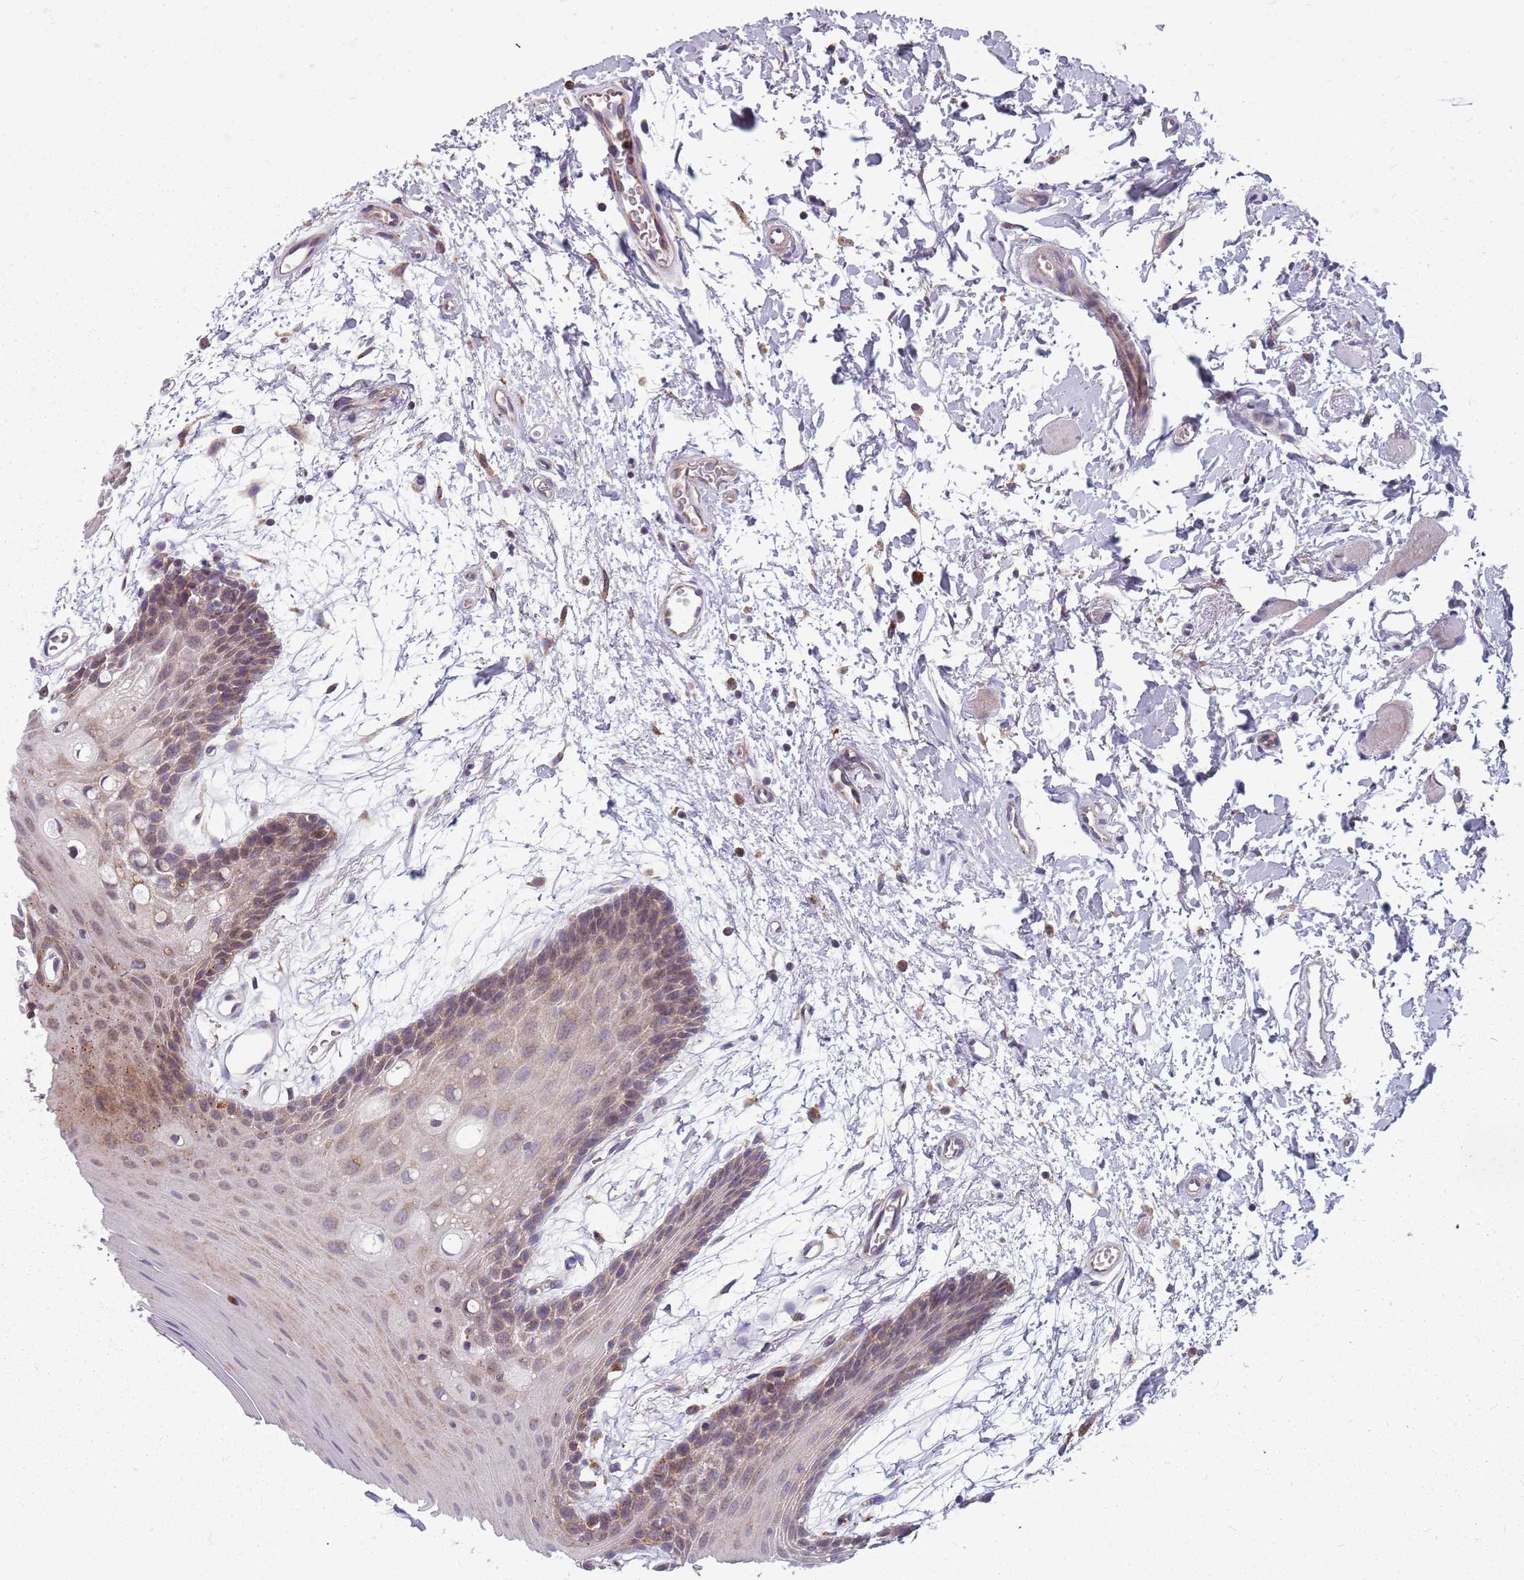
{"staining": {"intensity": "weak", "quantity": "<25%", "location": "cytoplasmic/membranous"}, "tissue": "oral mucosa", "cell_type": "Squamous epithelial cells", "image_type": "normal", "snomed": [{"axis": "morphology", "description": "Normal tissue, NOS"}, {"axis": "topography", "description": "Skeletal muscle"}, {"axis": "topography", "description": "Oral tissue"}, {"axis": "topography", "description": "Salivary gland"}, {"axis": "topography", "description": "Peripheral nerve tissue"}], "caption": "A high-resolution photomicrograph shows immunohistochemistry staining of unremarkable oral mucosa, which shows no significant positivity in squamous epithelial cells.", "gene": "NME4", "patient": {"sex": "male", "age": 54}}